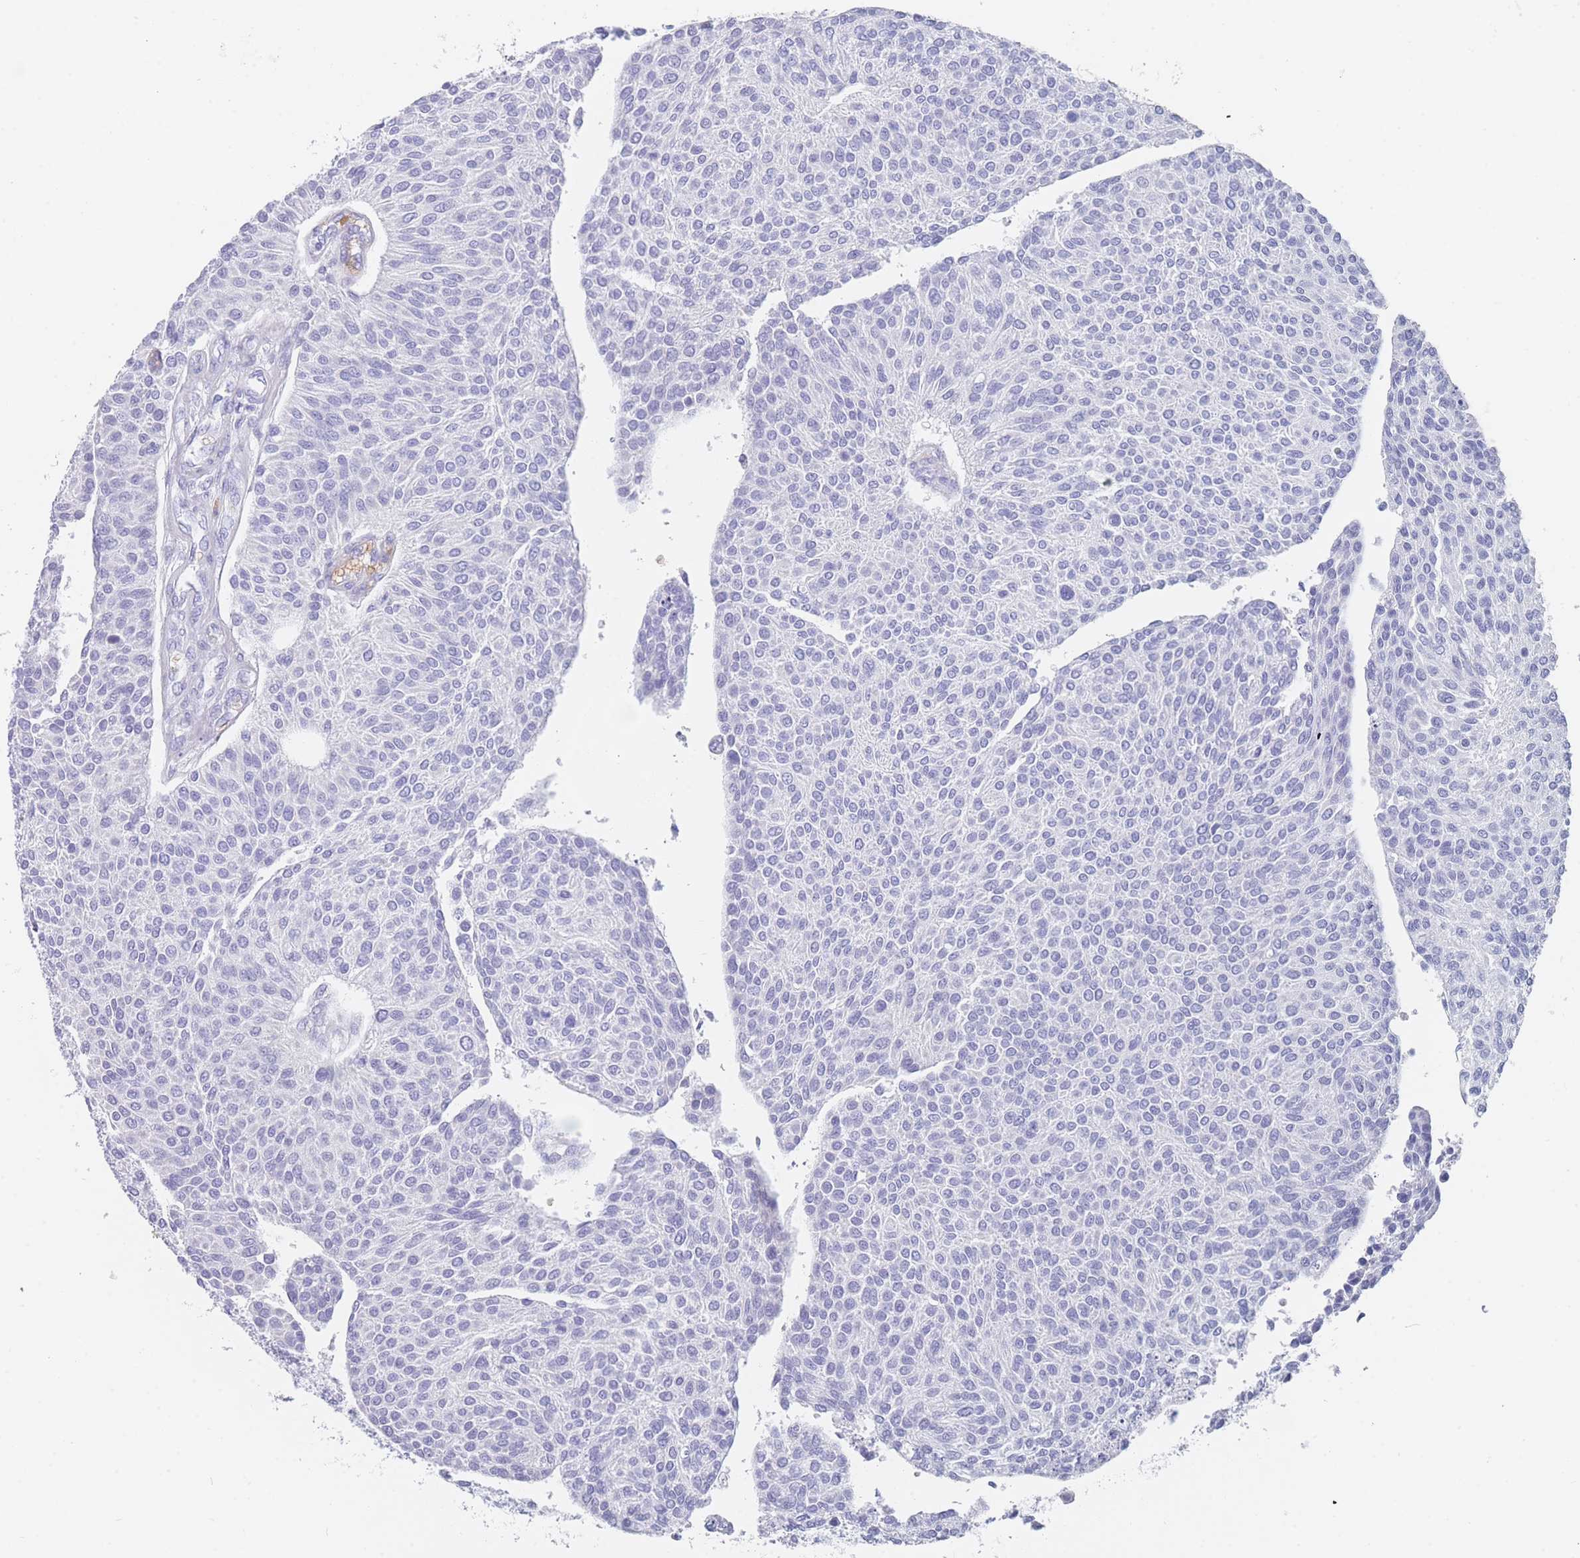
{"staining": {"intensity": "negative", "quantity": "none", "location": "none"}, "tissue": "urothelial cancer", "cell_type": "Tumor cells", "image_type": "cancer", "snomed": [{"axis": "morphology", "description": "Urothelial carcinoma, NOS"}, {"axis": "topography", "description": "Urinary bladder"}], "caption": "This is a image of immunohistochemistry (IHC) staining of urothelial cancer, which shows no staining in tumor cells.", "gene": "OR5D16", "patient": {"sex": "male", "age": 55}}